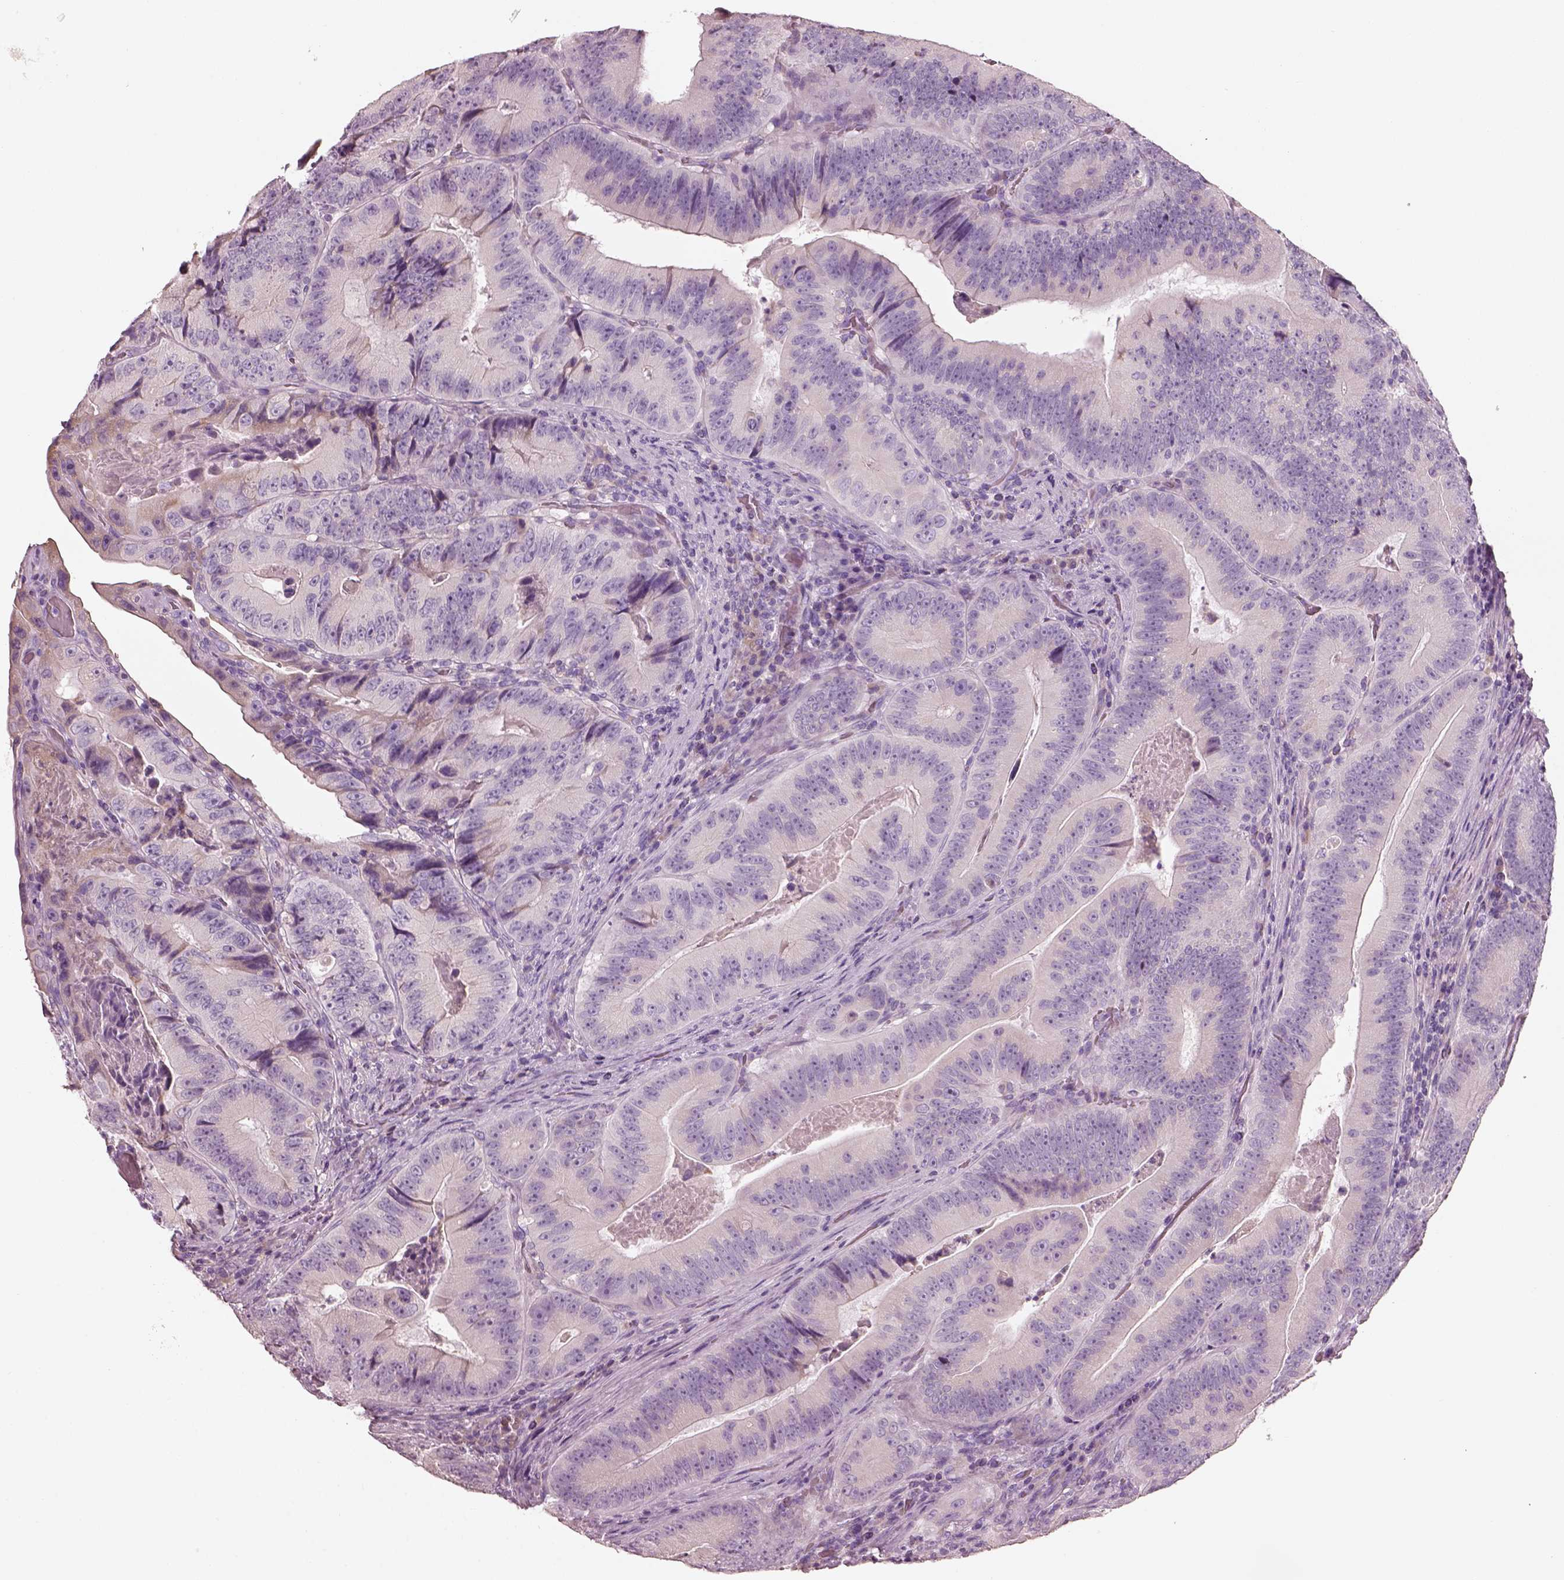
{"staining": {"intensity": "negative", "quantity": "none", "location": "none"}, "tissue": "colorectal cancer", "cell_type": "Tumor cells", "image_type": "cancer", "snomed": [{"axis": "morphology", "description": "Adenocarcinoma, NOS"}, {"axis": "topography", "description": "Colon"}], "caption": "This is an IHC histopathology image of adenocarcinoma (colorectal). There is no expression in tumor cells.", "gene": "PNOC", "patient": {"sex": "female", "age": 86}}